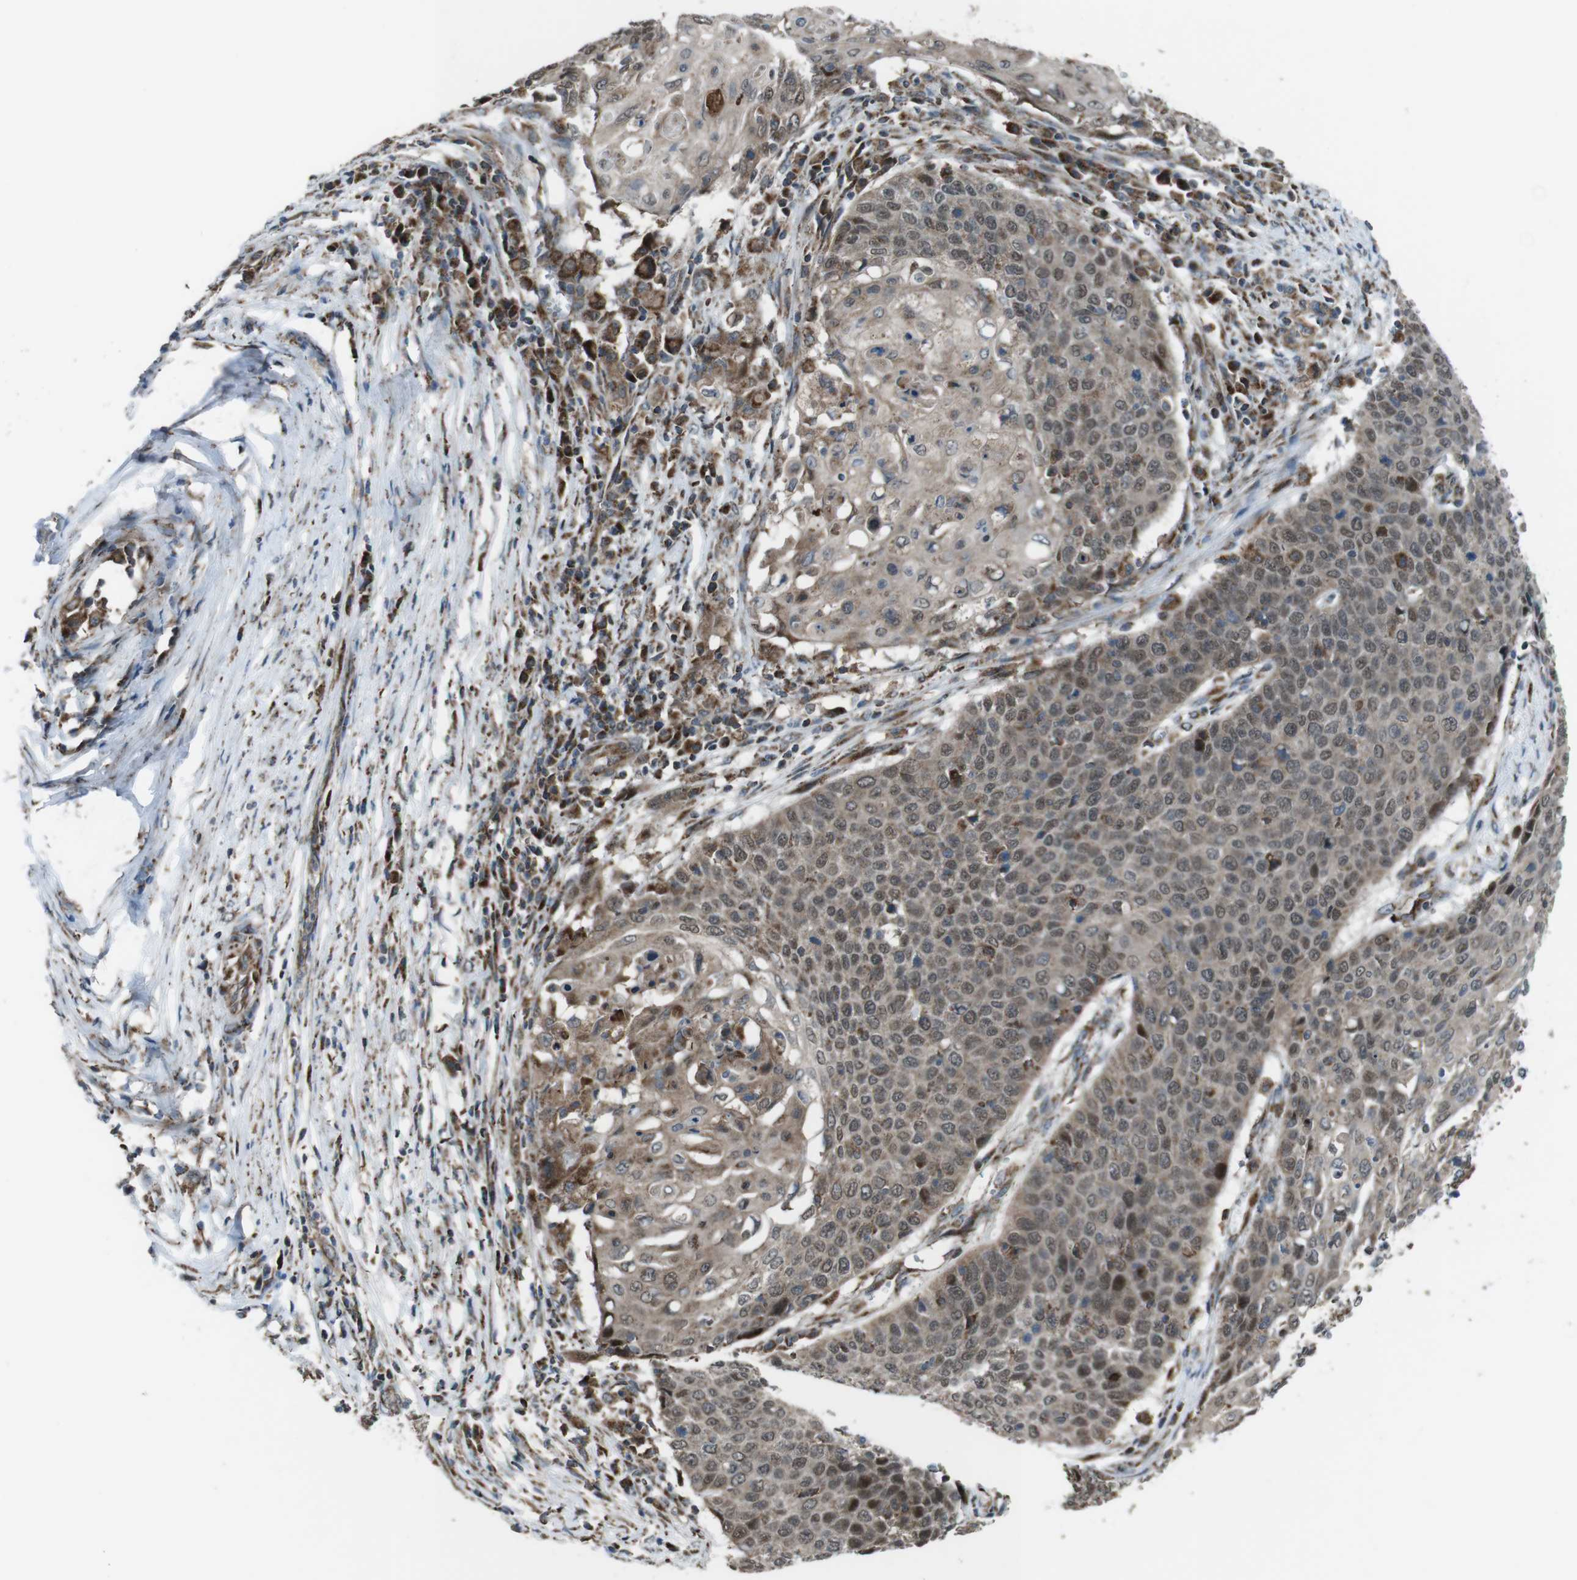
{"staining": {"intensity": "weak", "quantity": ">75%", "location": "cytoplasmic/membranous,nuclear"}, "tissue": "cervical cancer", "cell_type": "Tumor cells", "image_type": "cancer", "snomed": [{"axis": "morphology", "description": "Squamous cell carcinoma, NOS"}, {"axis": "topography", "description": "Cervix"}], "caption": "Immunohistochemistry (IHC) histopathology image of human cervical squamous cell carcinoma stained for a protein (brown), which displays low levels of weak cytoplasmic/membranous and nuclear positivity in about >75% of tumor cells.", "gene": "GIMAP8", "patient": {"sex": "female", "age": 39}}